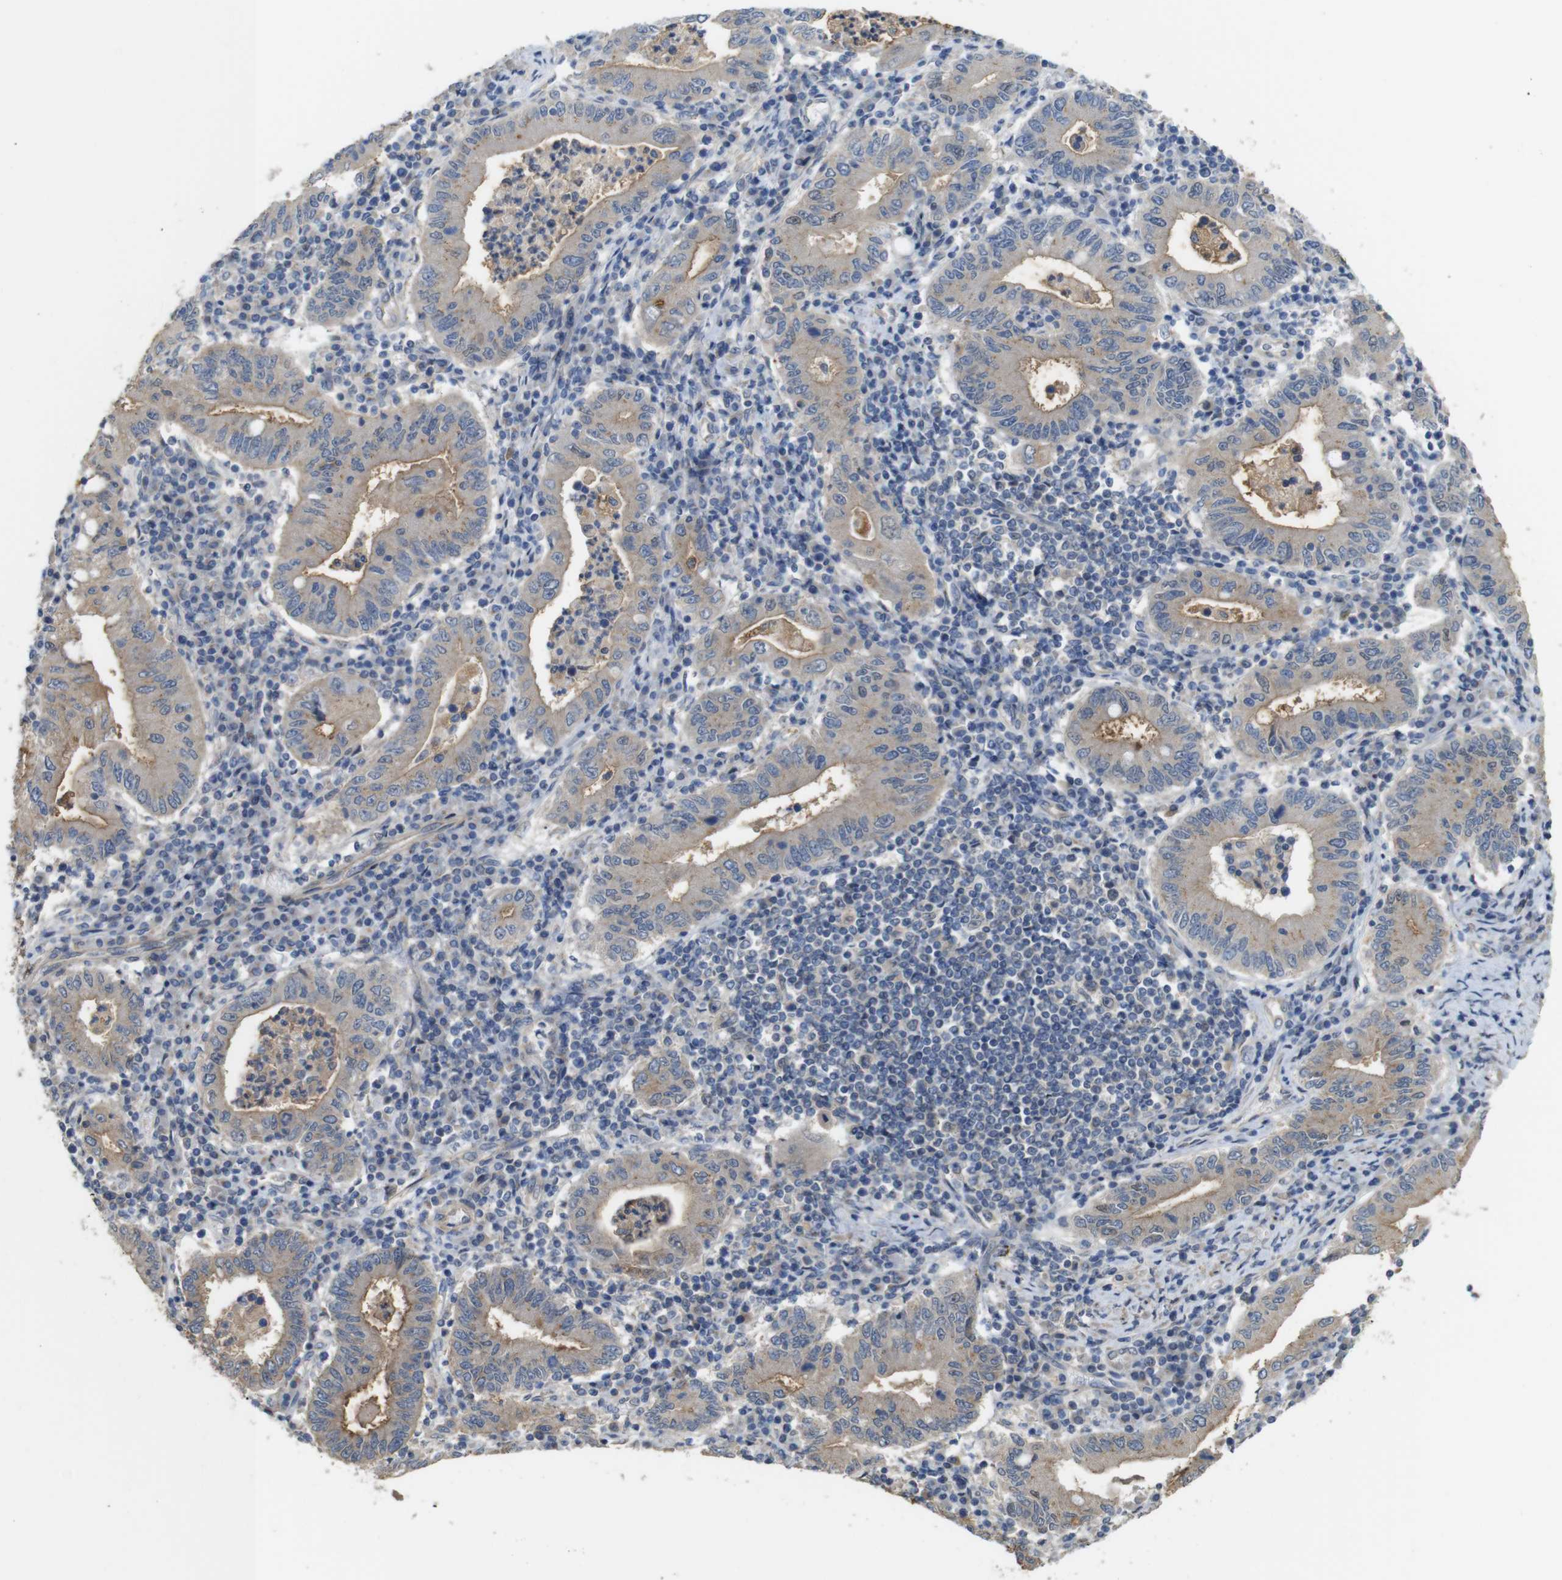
{"staining": {"intensity": "moderate", "quantity": "25%-75%", "location": "cytoplasmic/membranous"}, "tissue": "stomach cancer", "cell_type": "Tumor cells", "image_type": "cancer", "snomed": [{"axis": "morphology", "description": "Normal tissue, NOS"}, {"axis": "morphology", "description": "Adenocarcinoma, NOS"}, {"axis": "topography", "description": "Esophagus"}, {"axis": "topography", "description": "Stomach, upper"}, {"axis": "topography", "description": "Peripheral nerve tissue"}], "caption": "This photomicrograph displays immunohistochemistry (IHC) staining of stomach cancer (adenocarcinoma), with medium moderate cytoplasmic/membranous positivity in about 25%-75% of tumor cells.", "gene": "CDC34", "patient": {"sex": "male", "age": 62}}